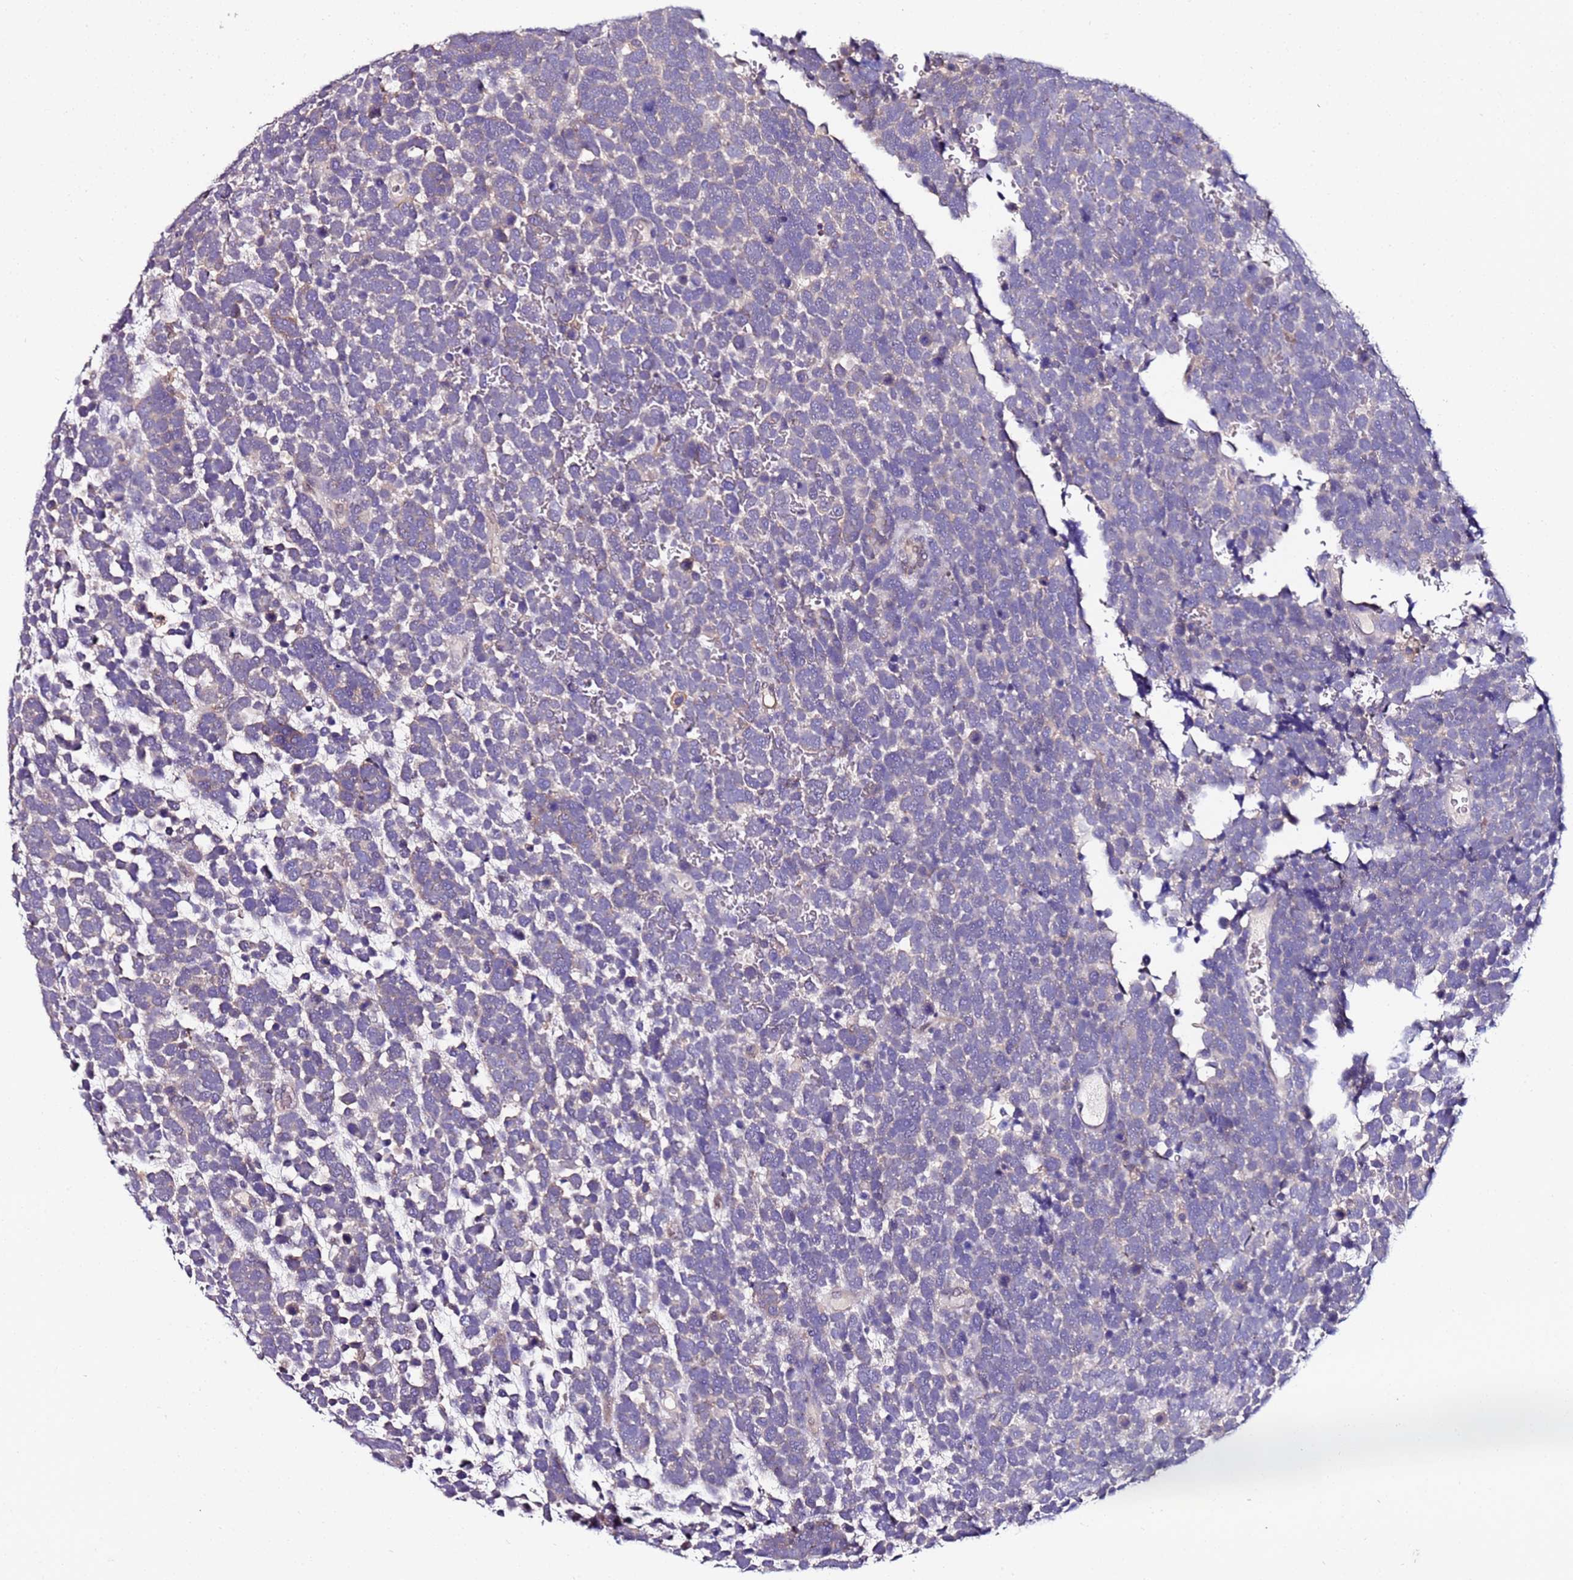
{"staining": {"intensity": "negative", "quantity": "none", "location": "none"}, "tissue": "urothelial cancer", "cell_type": "Tumor cells", "image_type": "cancer", "snomed": [{"axis": "morphology", "description": "Urothelial carcinoma, High grade"}, {"axis": "topography", "description": "Urinary bladder"}], "caption": "Immunohistochemistry (IHC) photomicrograph of human high-grade urothelial carcinoma stained for a protein (brown), which displays no positivity in tumor cells.", "gene": "SRRM5", "patient": {"sex": "female", "age": 82}}